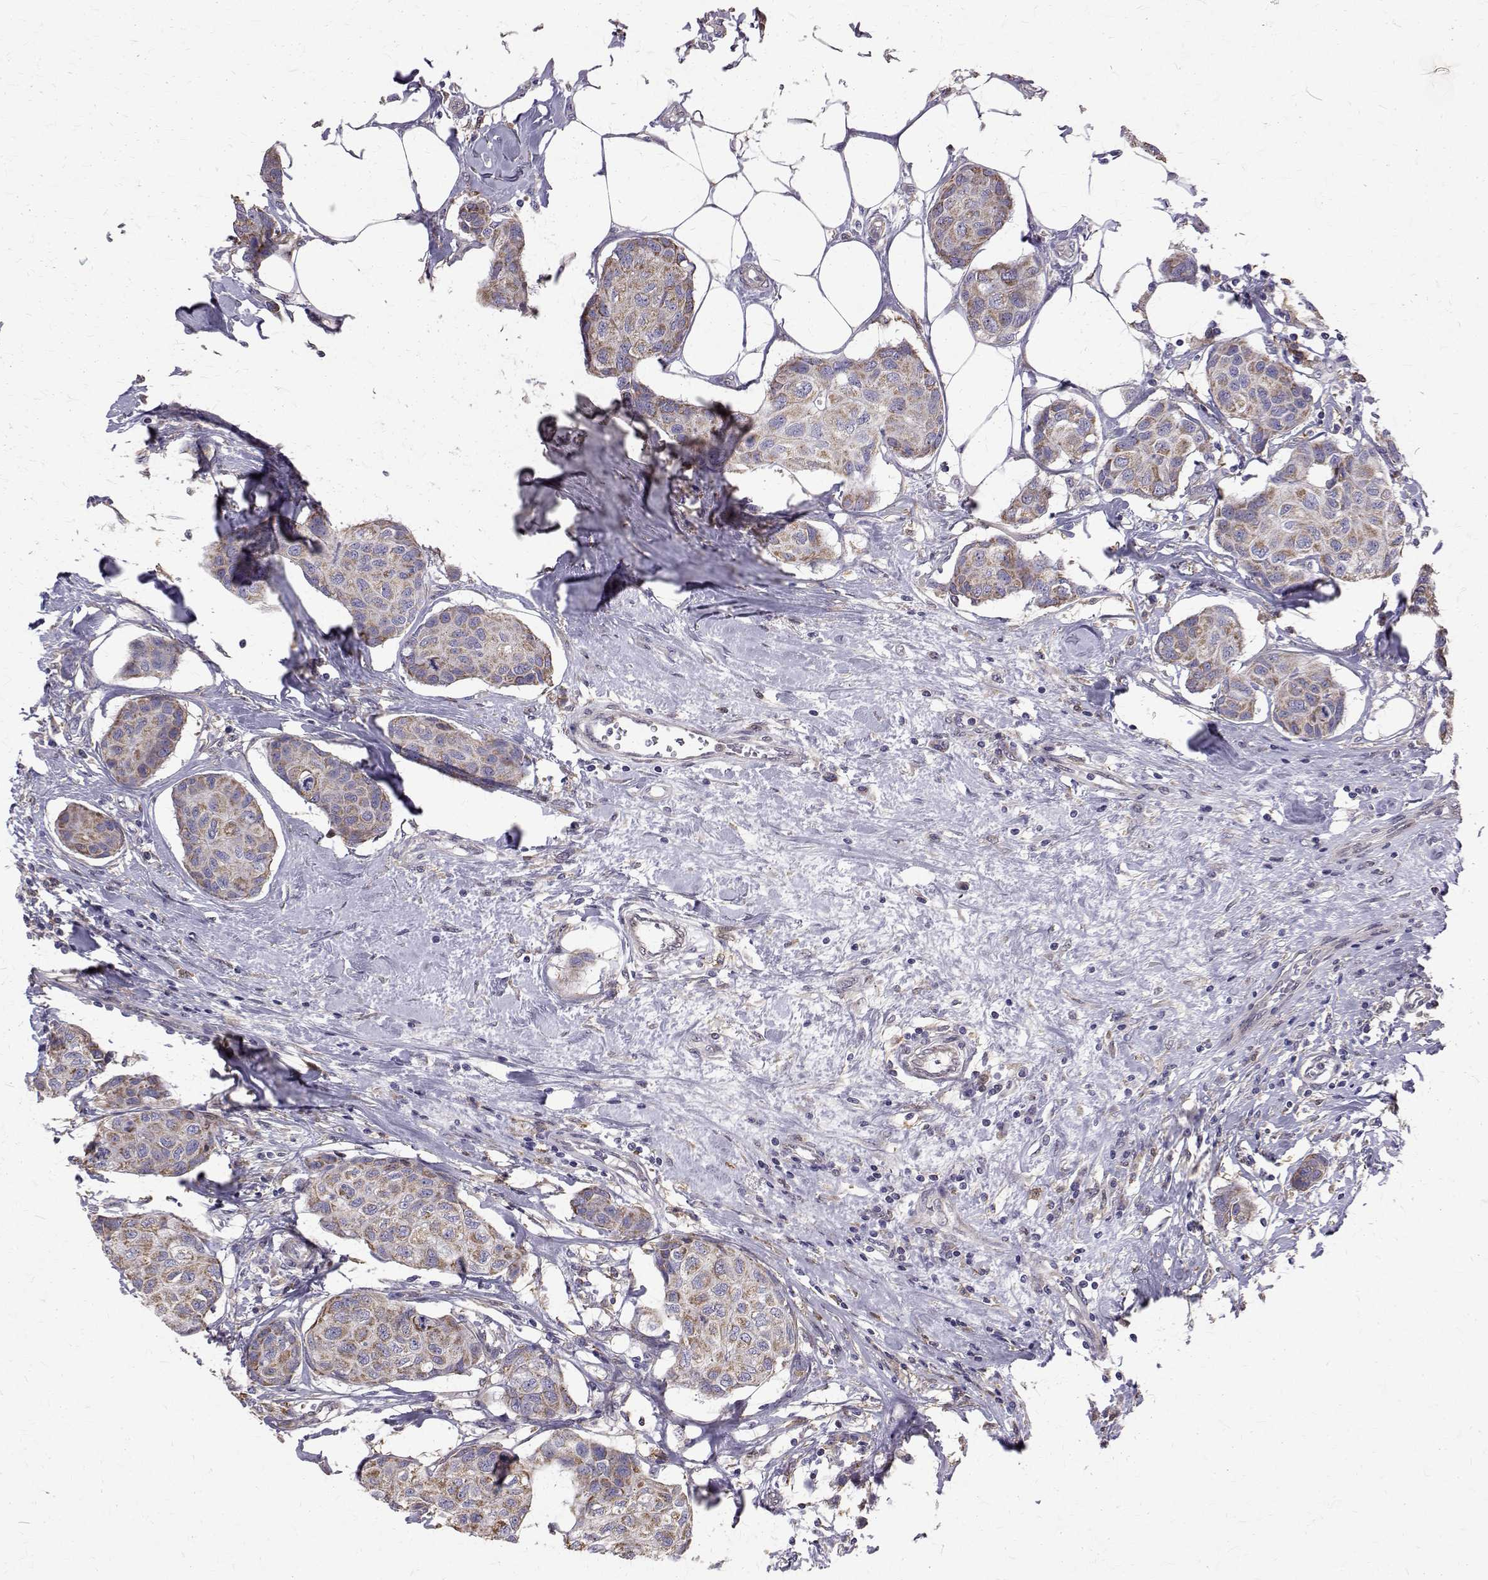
{"staining": {"intensity": "weak", "quantity": "25%-75%", "location": "cytoplasmic/membranous"}, "tissue": "breast cancer", "cell_type": "Tumor cells", "image_type": "cancer", "snomed": [{"axis": "morphology", "description": "Duct carcinoma"}, {"axis": "topography", "description": "Breast"}], "caption": "This is an image of immunohistochemistry (IHC) staining of infiltrating ductal carcinoma (breast), which shows weak staining in the cytoplasmic/membranous of tumor cells.", "gene": "CCDC89", "patient": {"sex": "female", "age": 80}}